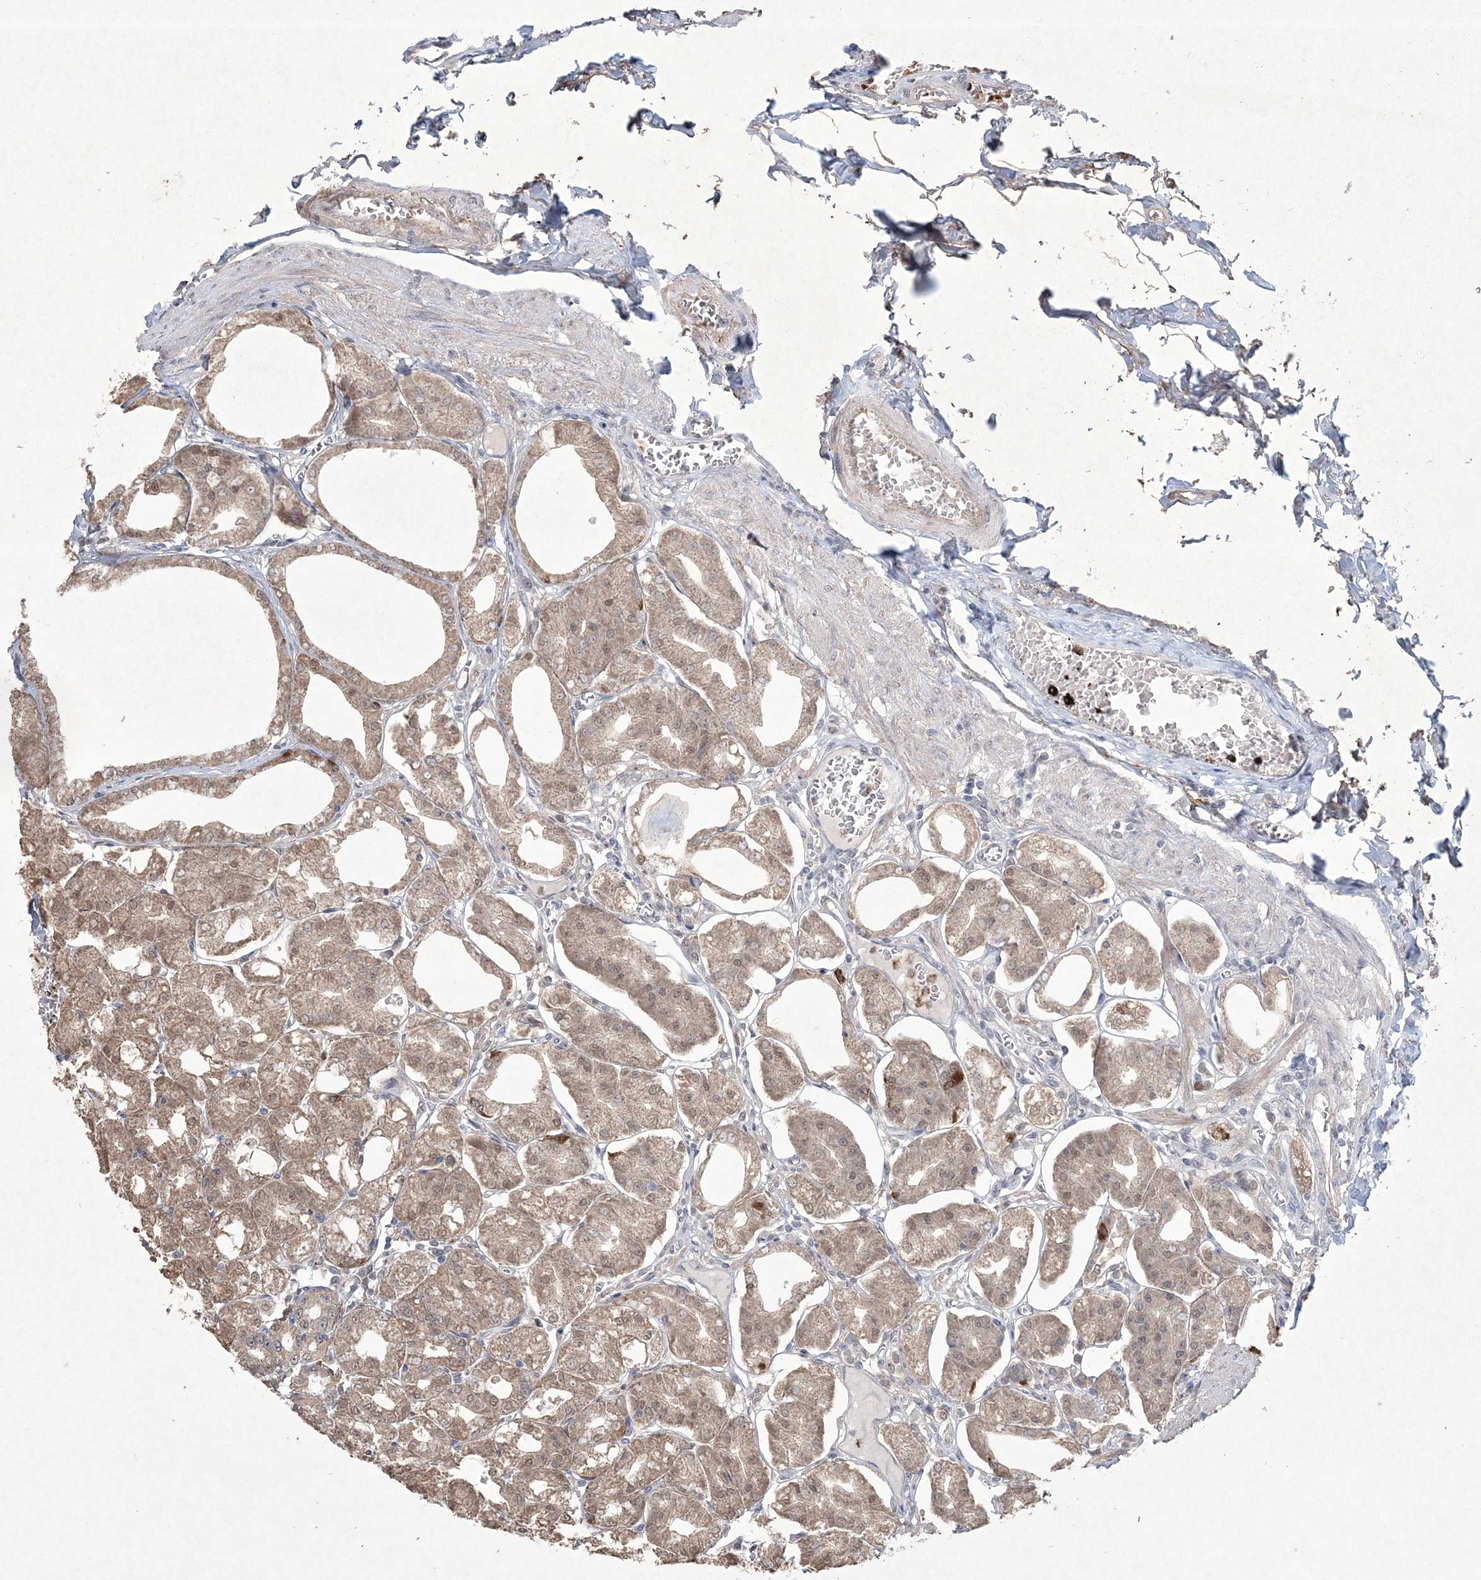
{"staining": {"intensity": "weak", "quantity": "25%-75%", "location": "cytoplasmic/membranous"}, "tissue": "stomach", "cell_type": "Glandular cells", "image_type": "normal", "snomed": [{"axis": "morphology", "description": "Normal tissue, NOS"}, {"axis": "topography", "description": "Stomach, lower"}], "caption": "Protein analysis of unremarkable stomach exhibits weak cytoplasmic/membranous positivity in approximately 25%-75% of glandular cells. Using DAB (brown) and hematoxylin (blue) stains, captured at high magnification using brightfield microscopy.", "gene": "DPCD", "patient": {"sex": "male", "age": 71}}